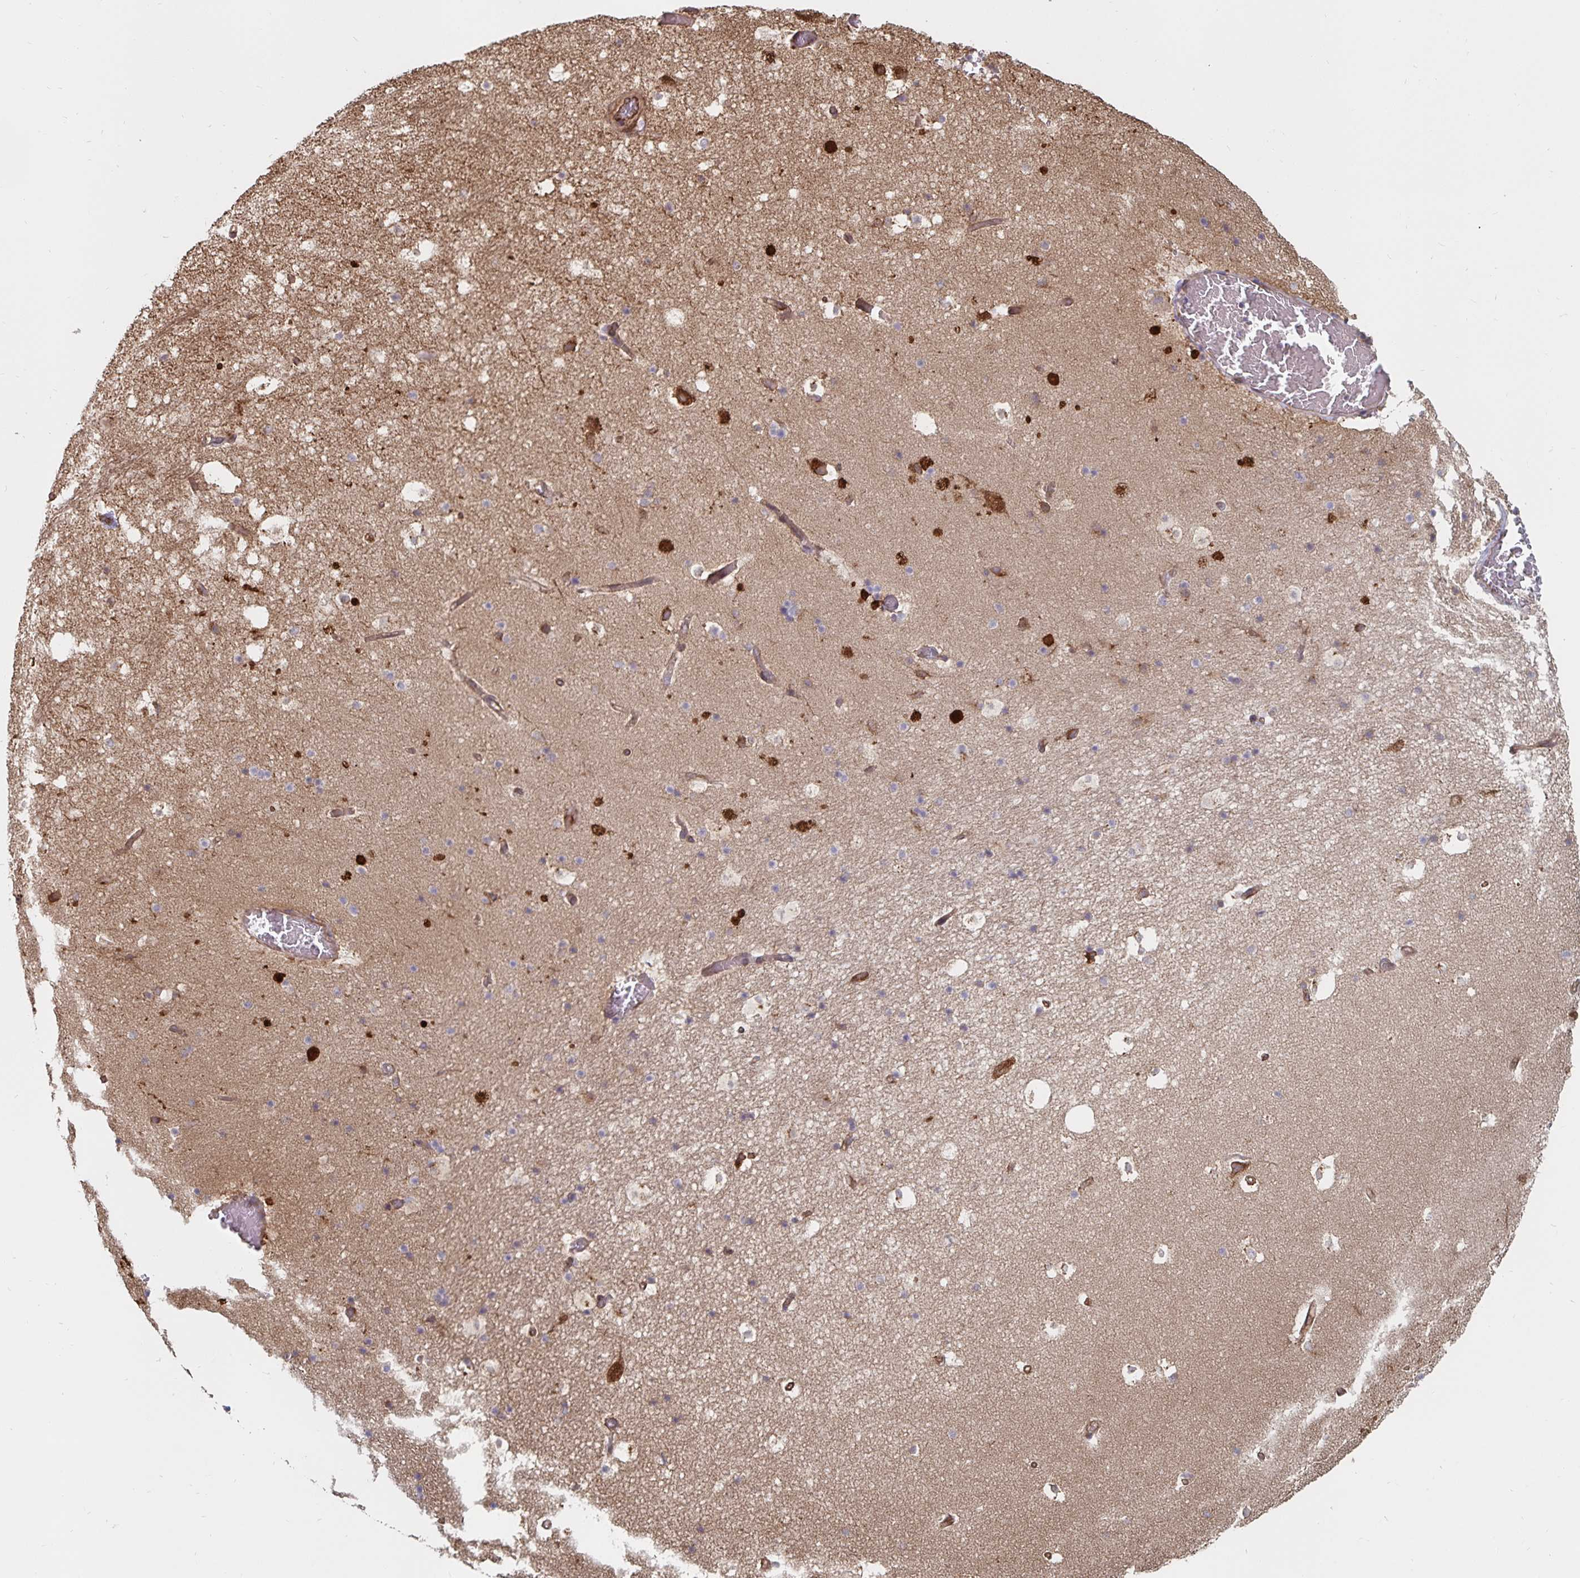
{"staining": {"intensity": "strong", "quantity": "<25%", "location": "cytoplasmic/membranous"}, "tissue": "hippocampus", "cell_type": "Glial cells", "image_type": "normal", "snomed": [{"axis": "morphology", "description": "Normal tissue, NOS"}, {"axis": "topography", "description": "Hippocampus"}], "caption": "Approximately <25% of glial cells in benign hippocampus display strong cytoplasmic/membranous protein staining as visualized by brown immunohistochemical staining.", "gene": "BCAP29", "patient": {"sex": "male", "age": 26}}